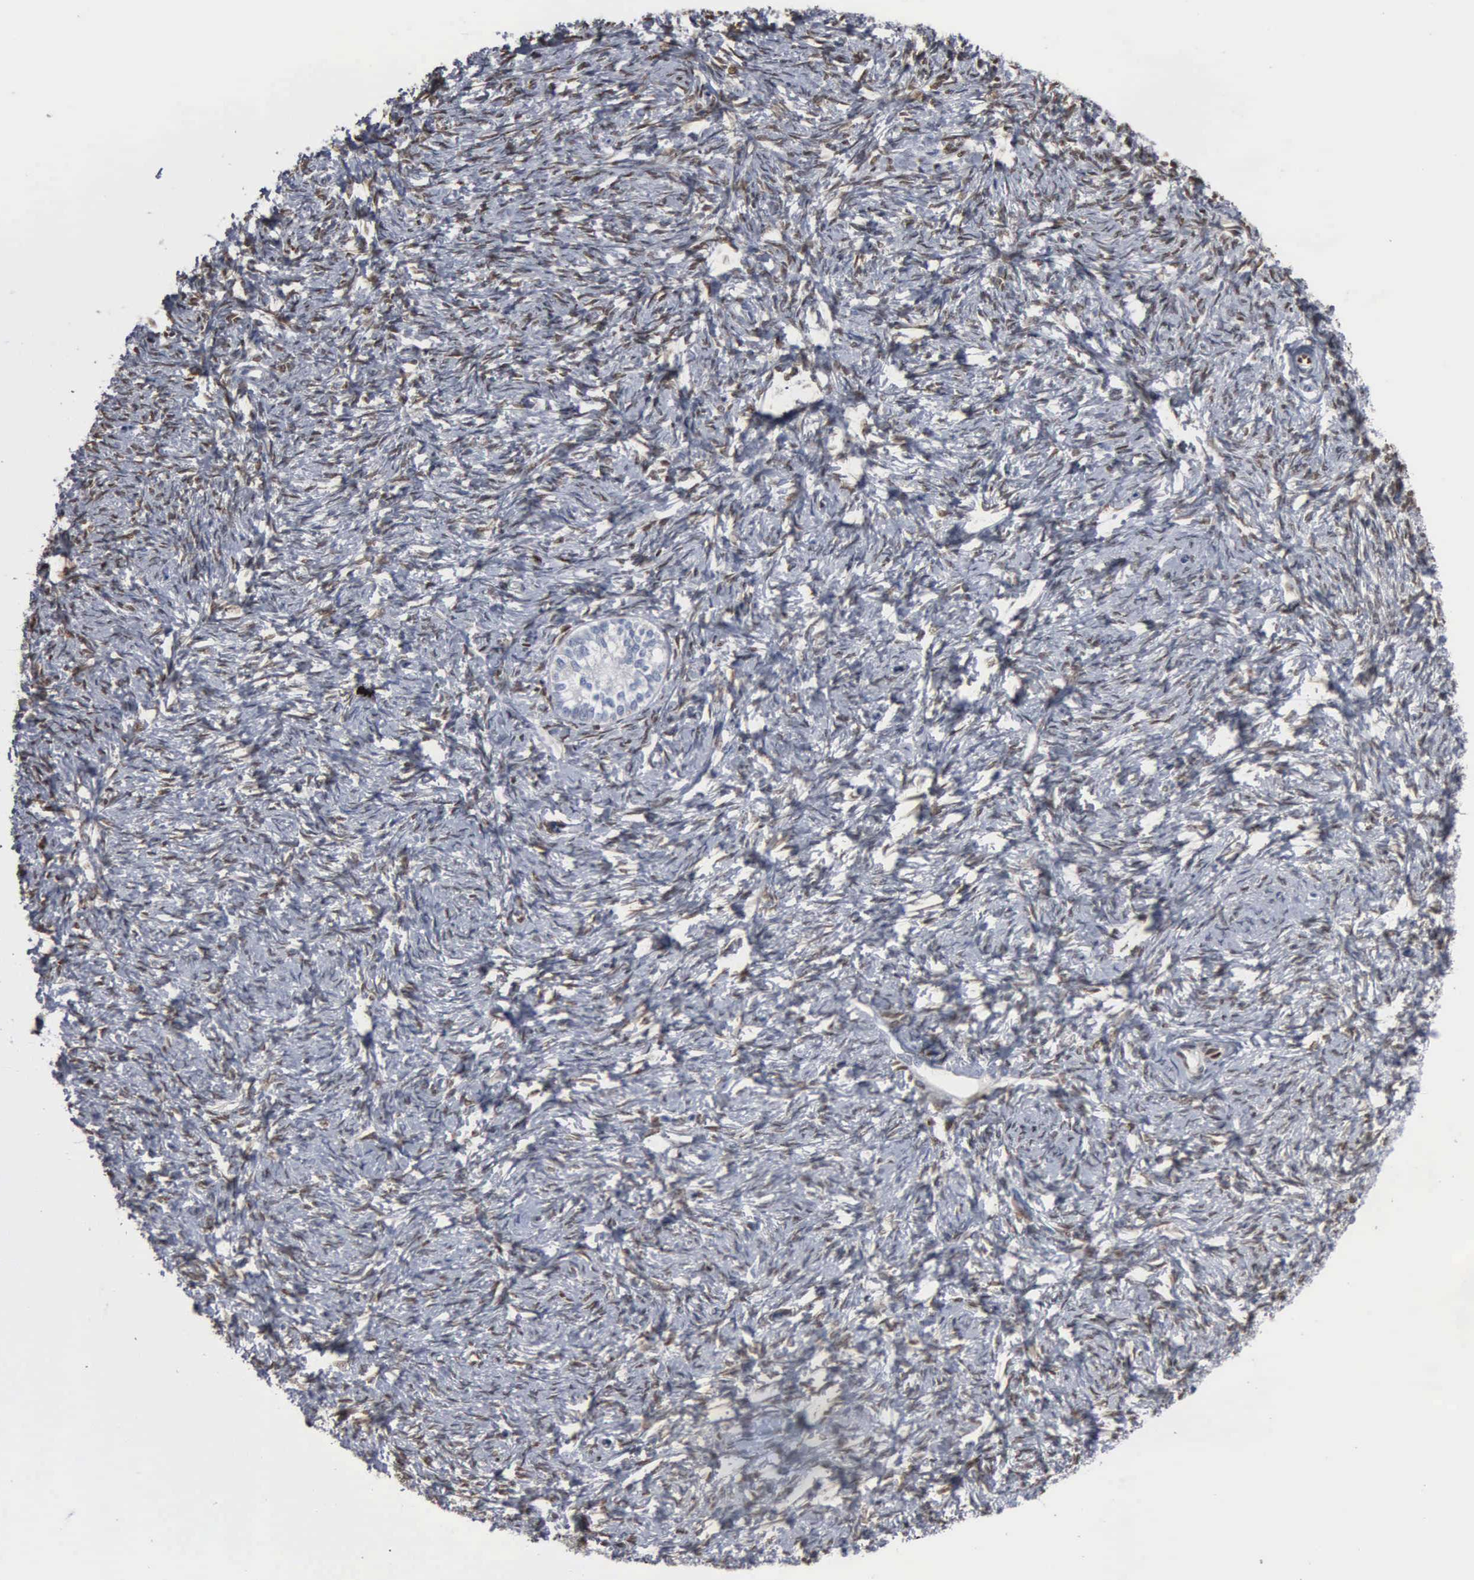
{"staining": {"intensity": "negative", "quantity": "none", "location": "none"}, "tissue": "ovarian cancer", "cell_type": "Tumor cells", "image_type": "cancer", "snomed": [{"axis": "morphology", "description": "Normal tissue, NOS"}, {"axis": "morphology", "description": "Cystadenocarcinoma, serous, NOS"}, {"axis": "topography", "description": "Ovary"}], "caption": "The immunohistochemistry (IHC) photomicrograph has no significant staining in tumor cells of ovarian serous cystadenocarcinoma tissue.", "gene": "FGF2", "patient": {"sex": "female", "age": 62}}